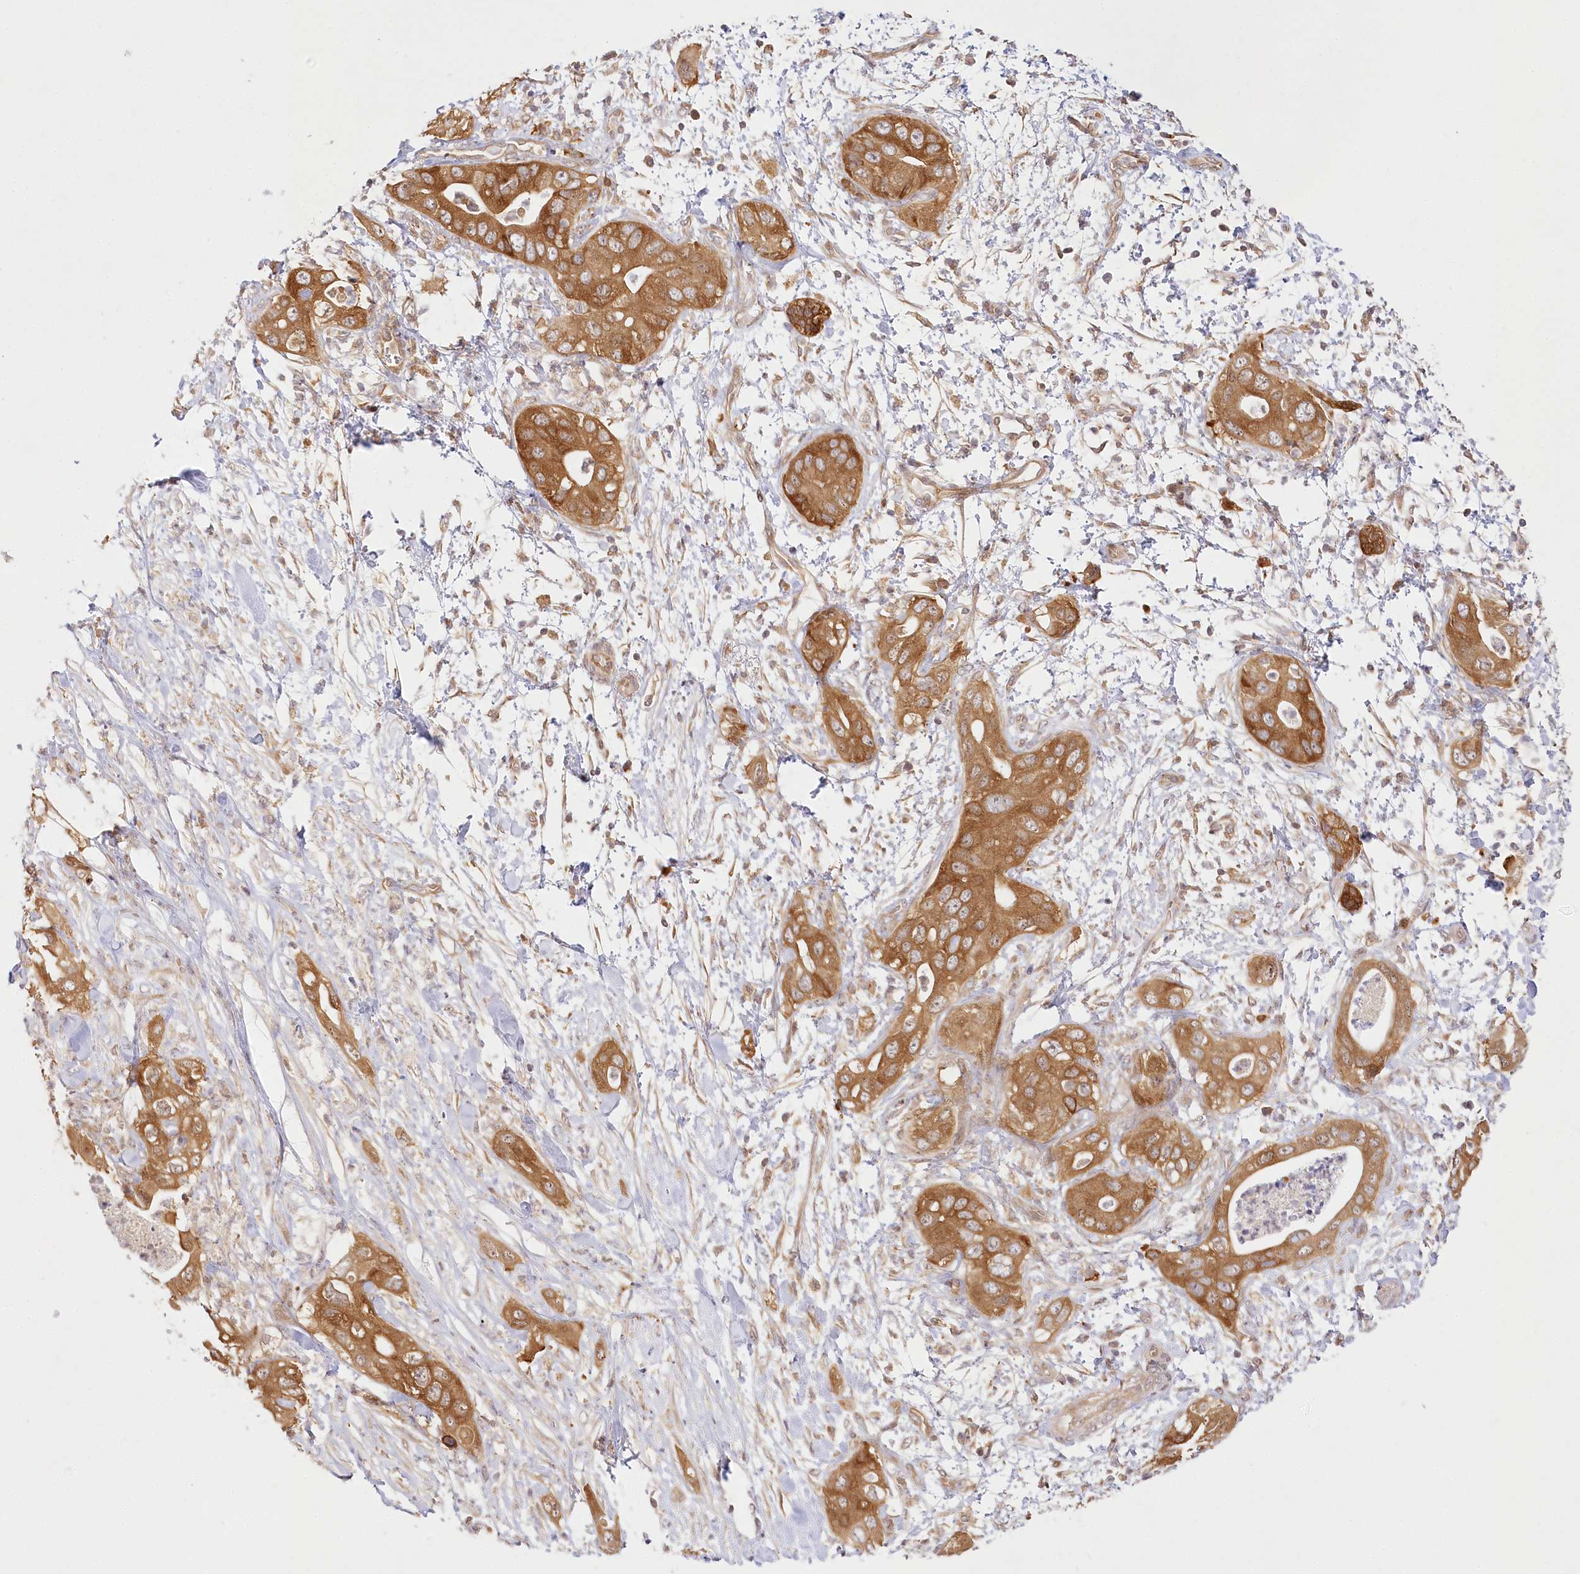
{"staining": {"intensity": "moderate", "quantity": ">75%", "location": "cytoplasmic/membranous"}, "tissue": "pancreatic cancer", "cell_type": "Tumor cells", "image_type": "cancer", "snomed": [{"axis": "morphology", "description": "Adenocarcinoma, NOS"}, {"axis": "topography", "description": "Pancreas"}], "caption": "IHC (DAB) staining of pancreatic cancer (adenocarcinoma) exhibits moderate cytoplasmic/membranous protein positivity in about >75% of tumor cells.", "gene": "INPP4B", "patient": {"sex": "female", "age": 78}}